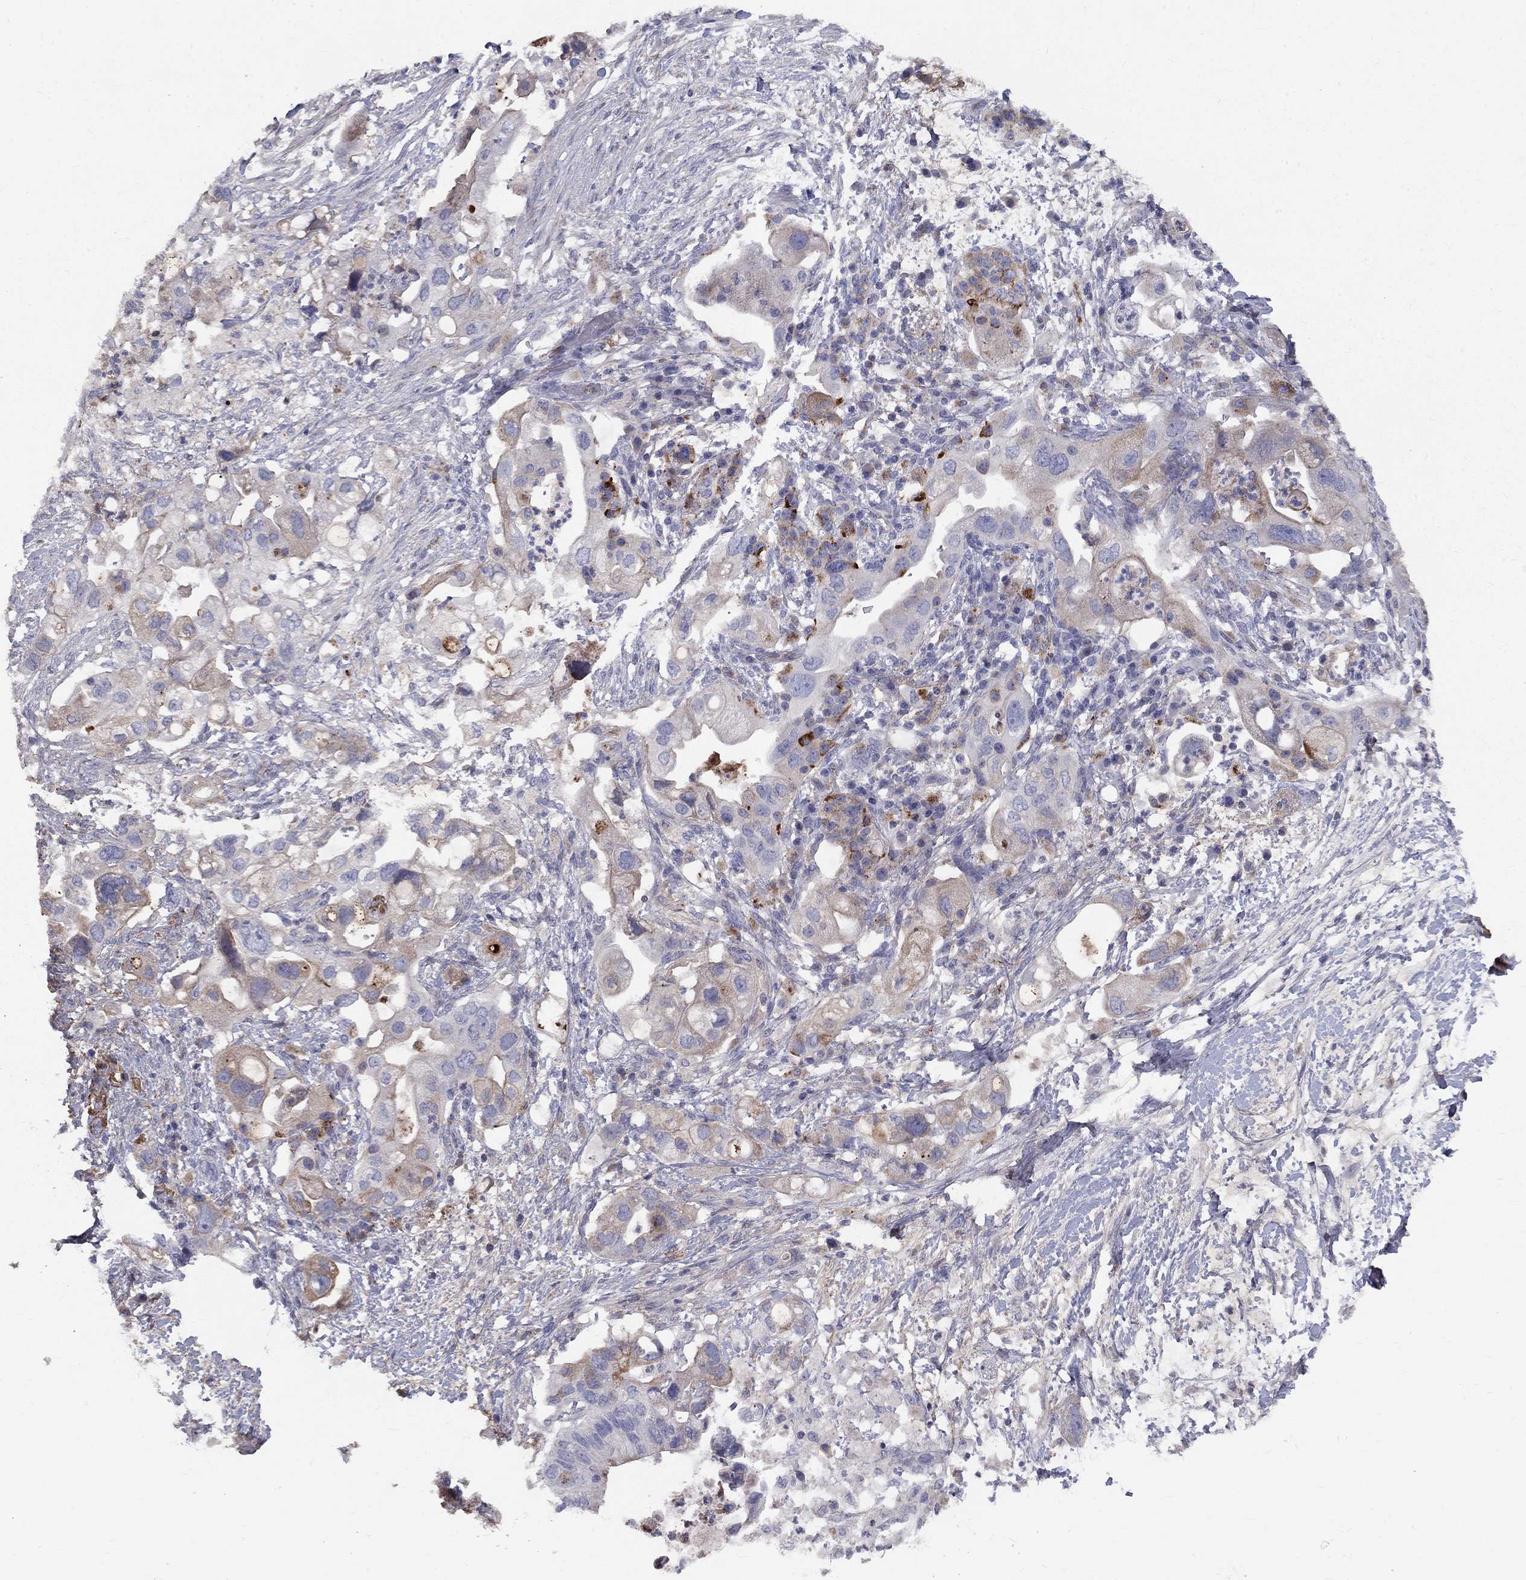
{"staining": {"intensity": "moderate", "quantity": "<25%", "location": "cytoplasmic/membranous"}, "tissue": "pancreatic cancer", "cell_type": "Tumor cells", "image_type": "cancer", "snomed": [{"axis": "morphology", "description": "Adenocarcinoma, NOS"}, {"axis": "topography", "description": "Pancreas"}], "caption": "DAB immunohistochemical staining of pancreatic adenocarcinoma displays moderate cytoplasmic/membranous protein staining in approximately <25% of tumor cells.", "gene": "EPDR1", "patient": {"sex": "female", "age": 72}}